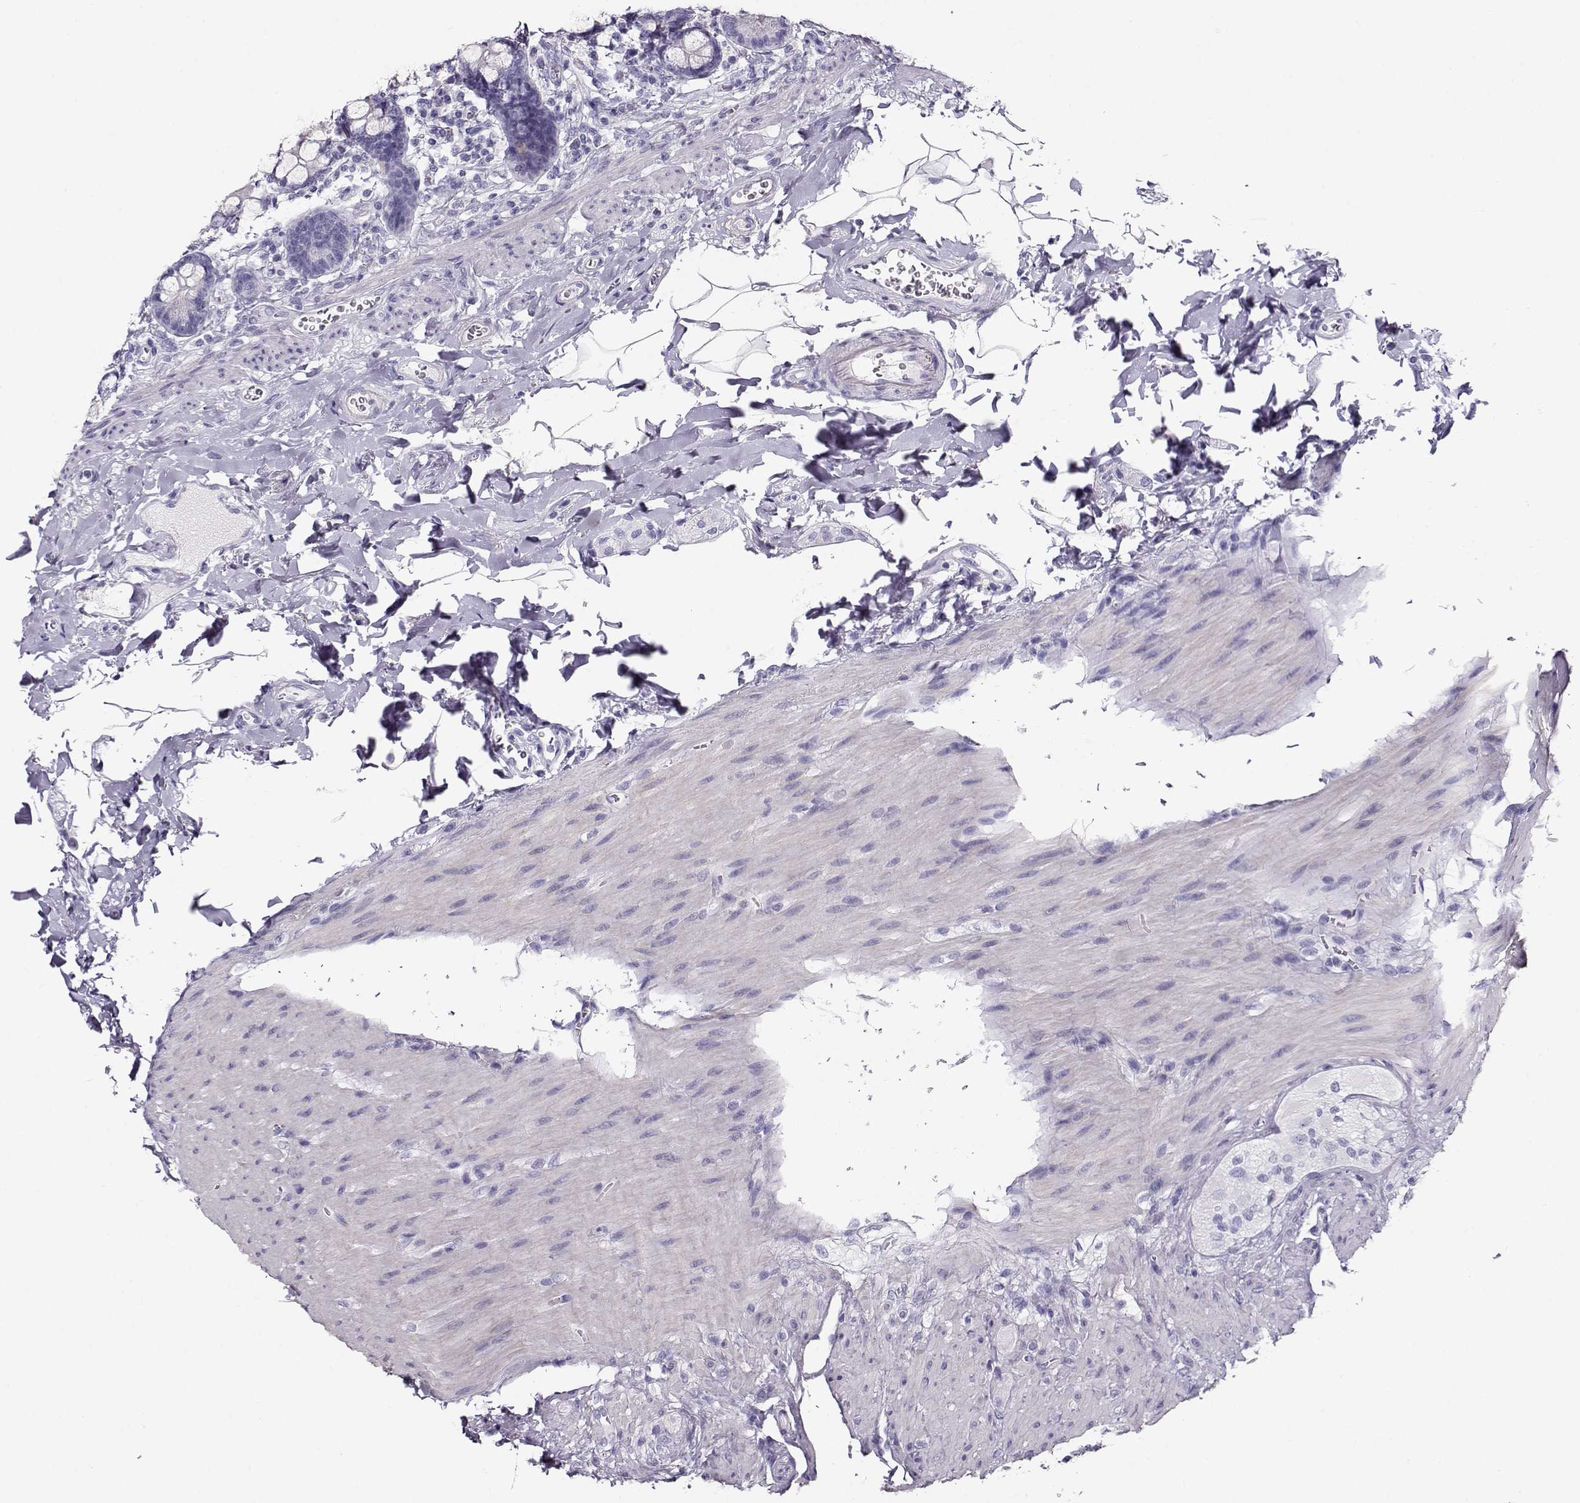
{"staining": {"intensity": "negative", "quantity": "none", "location": "none"}, "tissue": "small intestine", "cell_type": "Glandular cells", "image_type": "normal", "snomed": [{"axis": "morphology", "description": "Normal tissue, NOS"}, {"axis": "topography", "description": "Small intestine"}], "caption": "Glandular cells show no significant staining in unremarkable small intestine.", "gene": "ACTN2", "patient": {"sex": "female", "age": 56}}